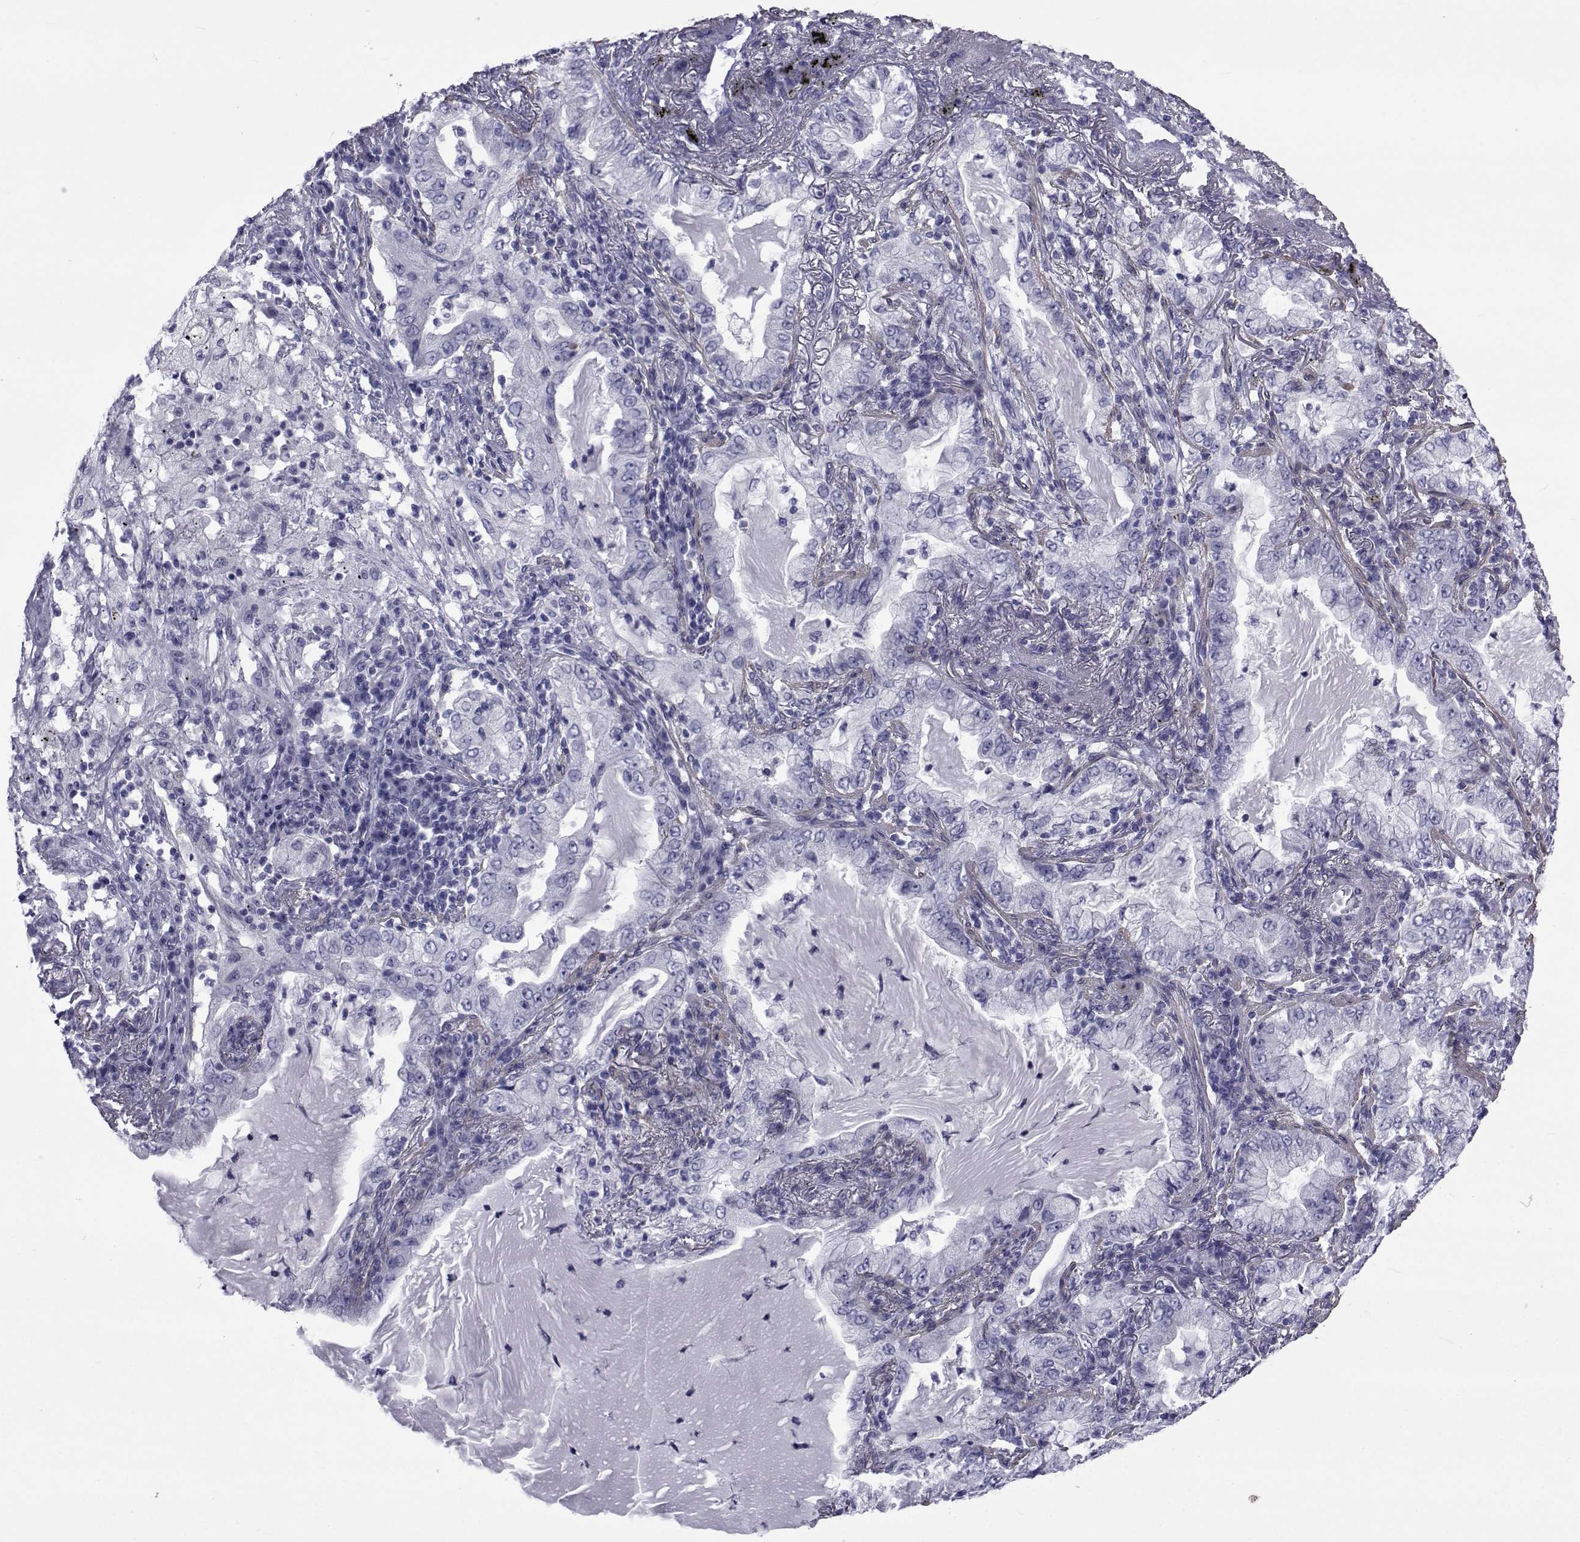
{"staining": {"intensity": "negative", "quantity": "none", "location": "none"}, "tissue": "lung cancer", "cell_type": "Tumor cells", "image_type": "cancer", "snomed": [{"axis": "morphology", "description": "Adenocarcinoma, NOS"}, {"axis": "topography", "description": "Lung"}], "caption": "Immunohistochemical staining of human lung cancer (adenocarcinoma) shows no significant expression in tumor cells.", "gene": "GKAP1", "patient": {"sex": "female", "age": 73}}